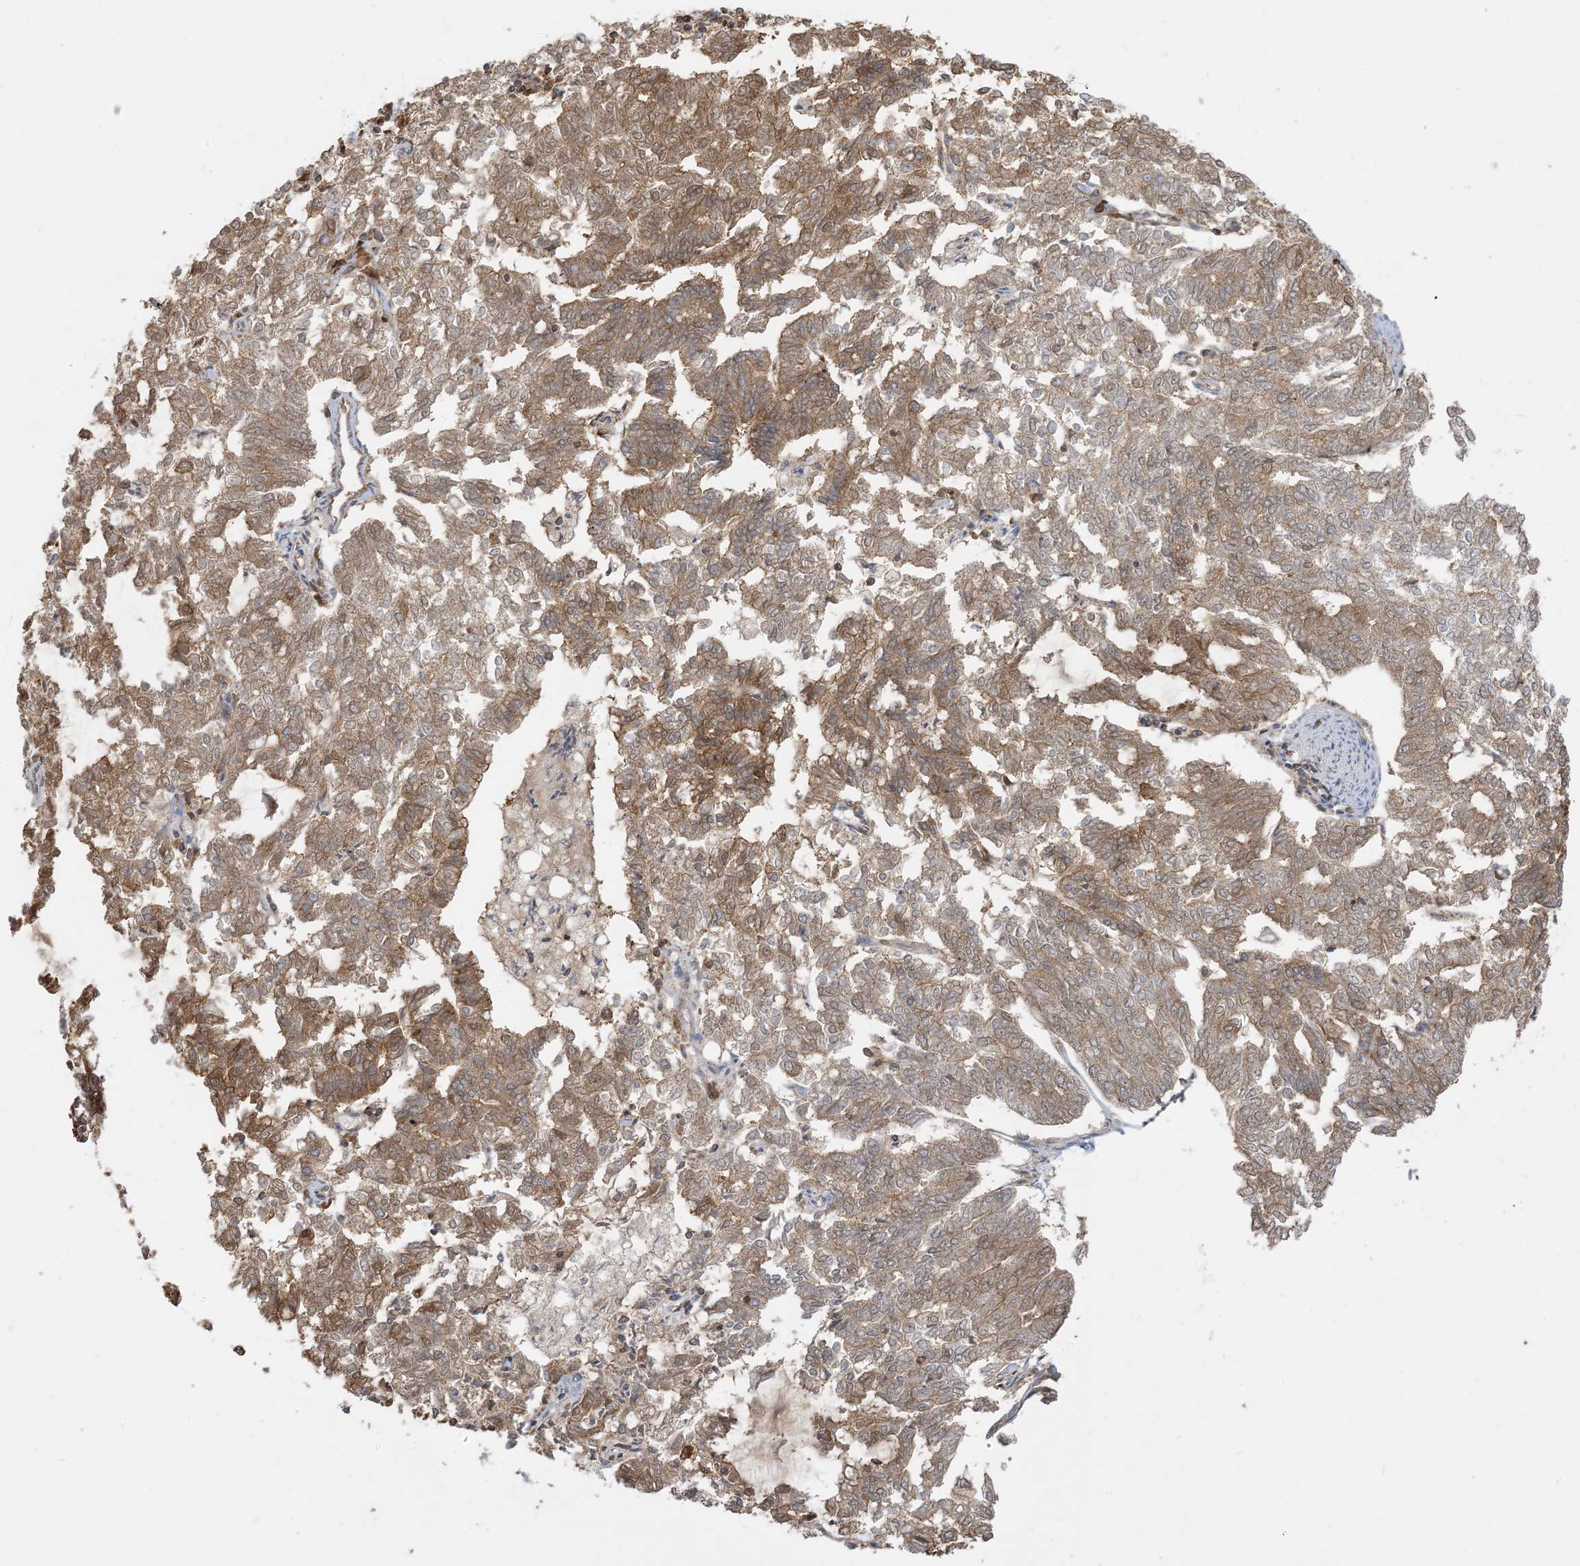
{"staining": {"intensity": "moderate", "quantity": ">75%", "location": "cytoplasmic/membranous"}, "tissue": "endometrial cancer", "cell_type": "Tumor cells", "image_type": "cancer", "snomed": [{"axis": "morphology", "description": "Adenocarcinoma, NOS"}, {"axis": "topography", "description": "Endometrium"}], "caption": "A medium amount of moderate cytoplasmic/membranous positivity is seen in approximately >75% of tumor cells in endometrial cancer (adenocarcinoma) tissue.", "gene": "SRP72", "patient": {"sex": "female", "age": 79}}